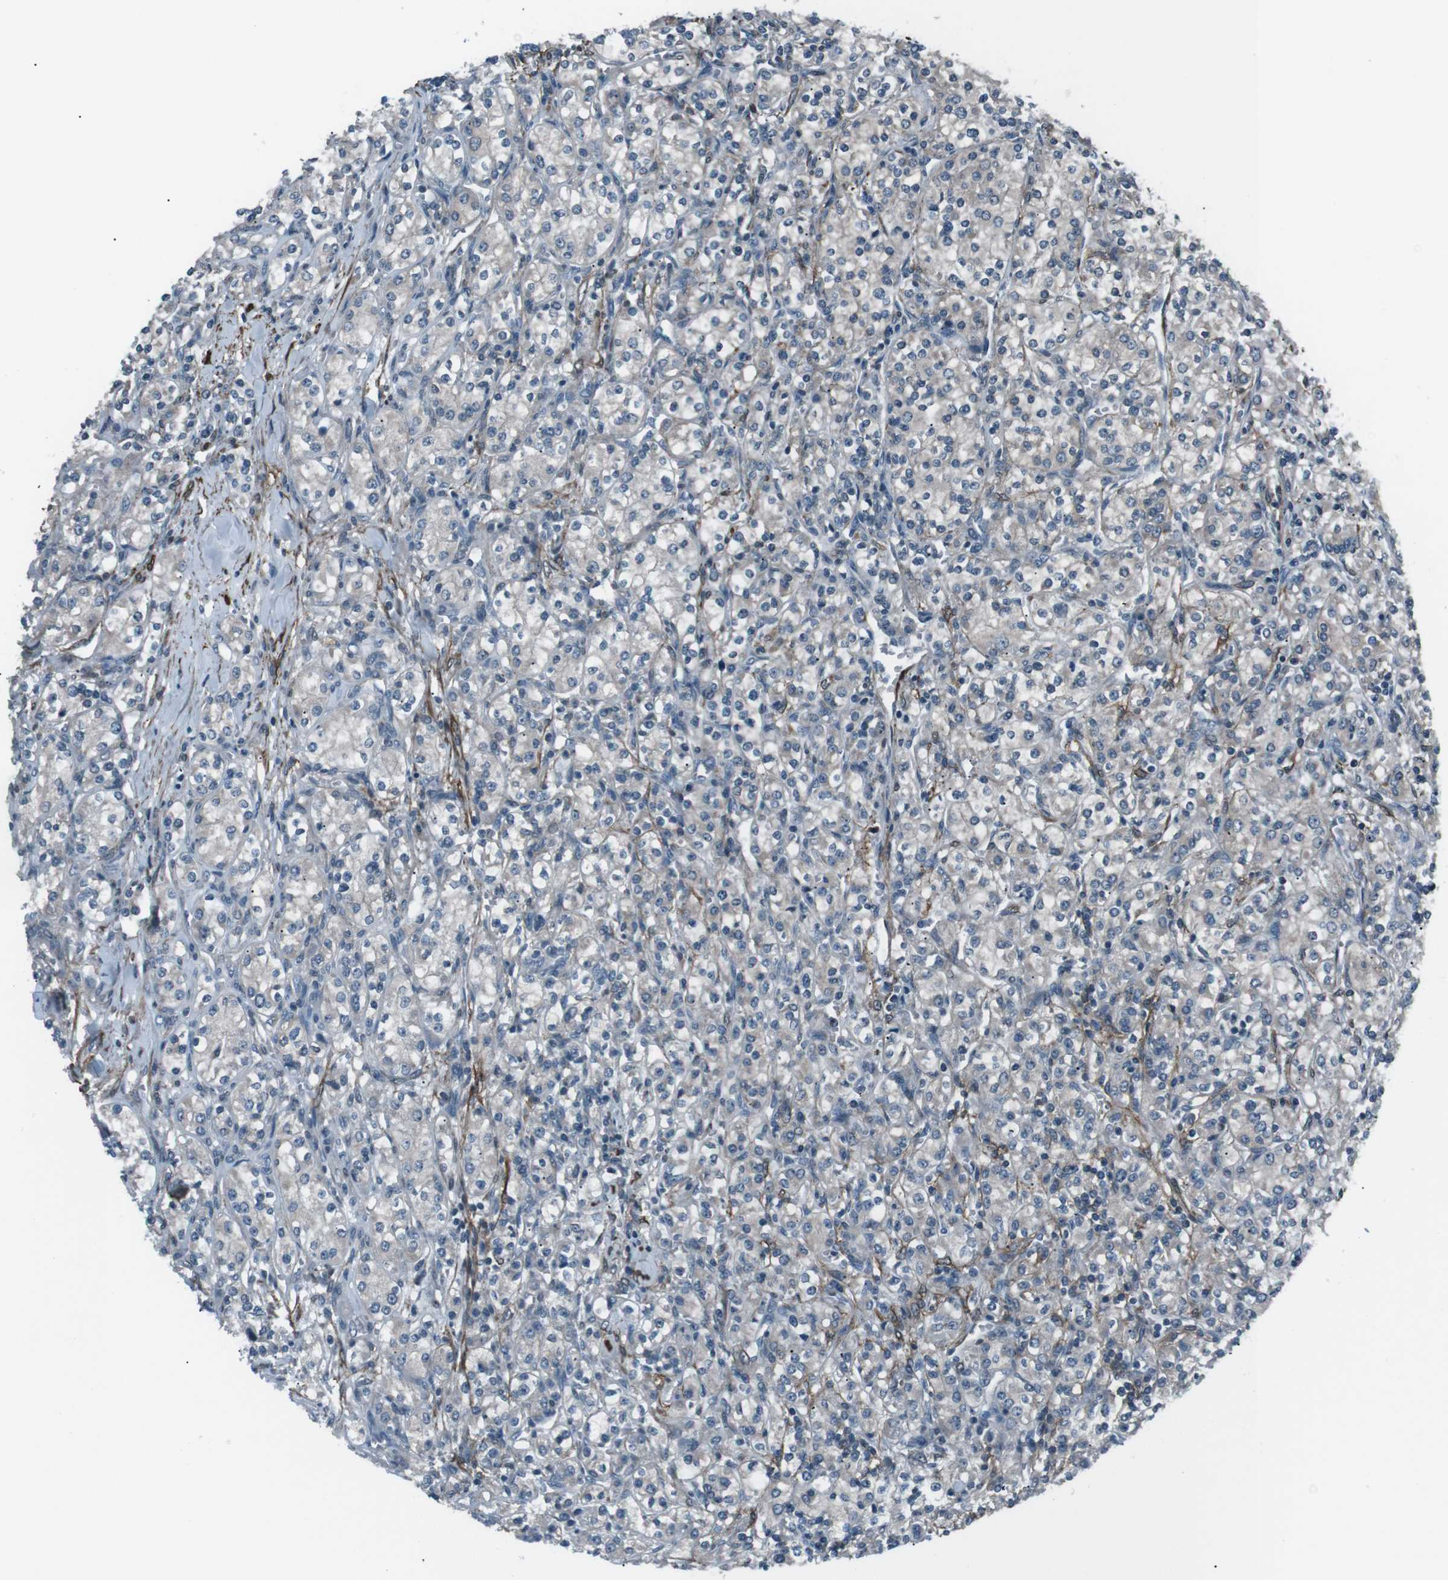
{"staining": {"intensity": "negative", "quantity": "none", "location": "none"}, "tissue": "renal cancer", "cell_type": "Tumor cells", "image_type": "cancer", "snomed": [{"axis": "morphology", "description": "Adenocarcinoma, NOS"}, {"axis": "topography", "description": "Kidney"}], "caption": "Immunohistochemistry (IHC) of human renal adenocarcinoma demonstrates no staining in tumor cells.", "gene": "PDLIM5", "patient": {"sex": "male", "age": 77}}